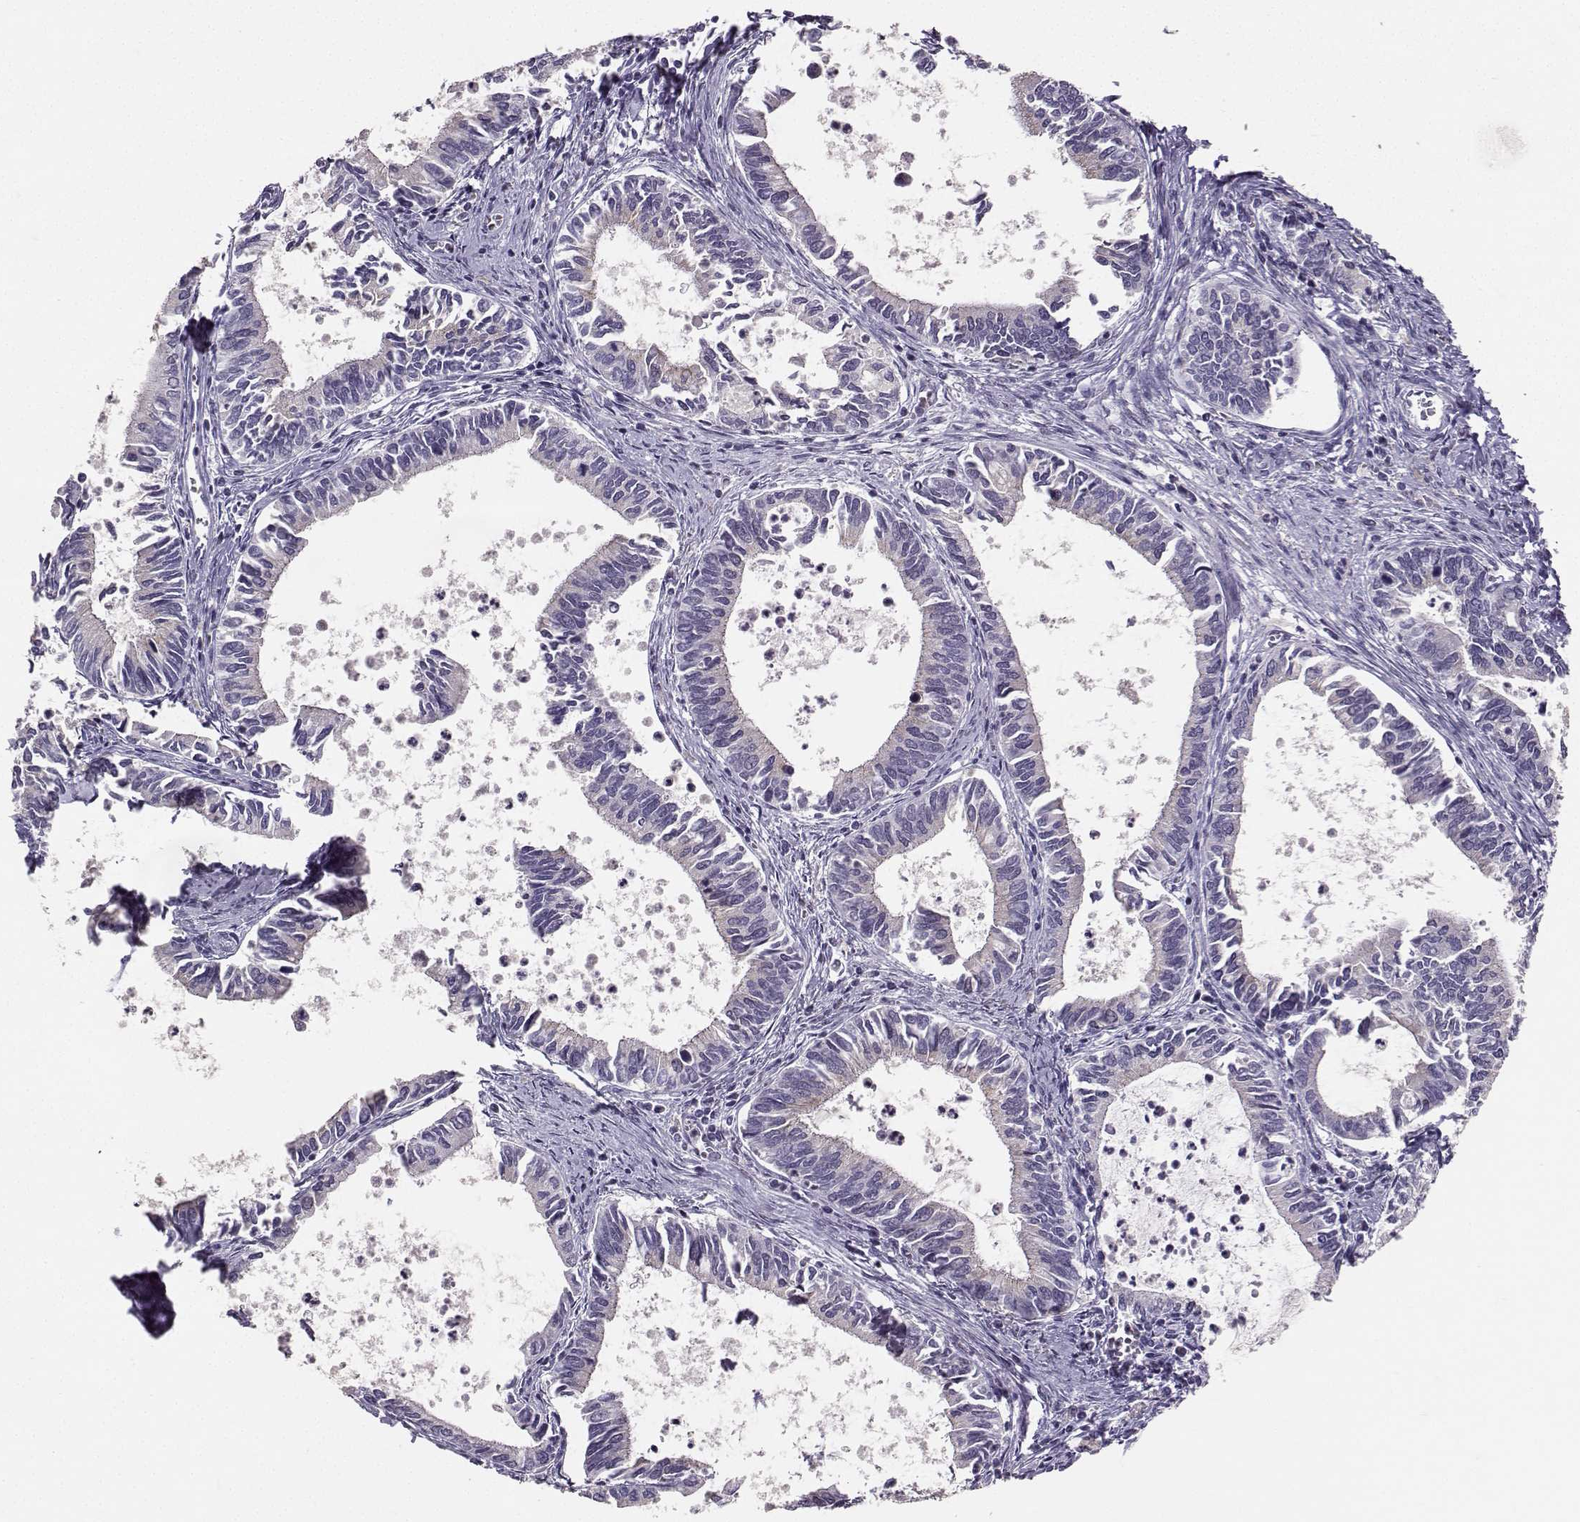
{"staining": {"intensity": "negative", "quantity": "none", "location": "none"}, "tissue": "cervical cancer", "cell_type": "Tumor cells", "image_type": "cancer", "snomed": [{"axis": "morphology", "description": "Adenocarcinoma, NOS"}, {"axis": "topography", "description": "Cervix"}], "caption": "Tumor cells show no significant protein staining in adenocarcinoma (cervical).", "gene": "PKP2", "patient": {"sex": "female", "age": 42}}